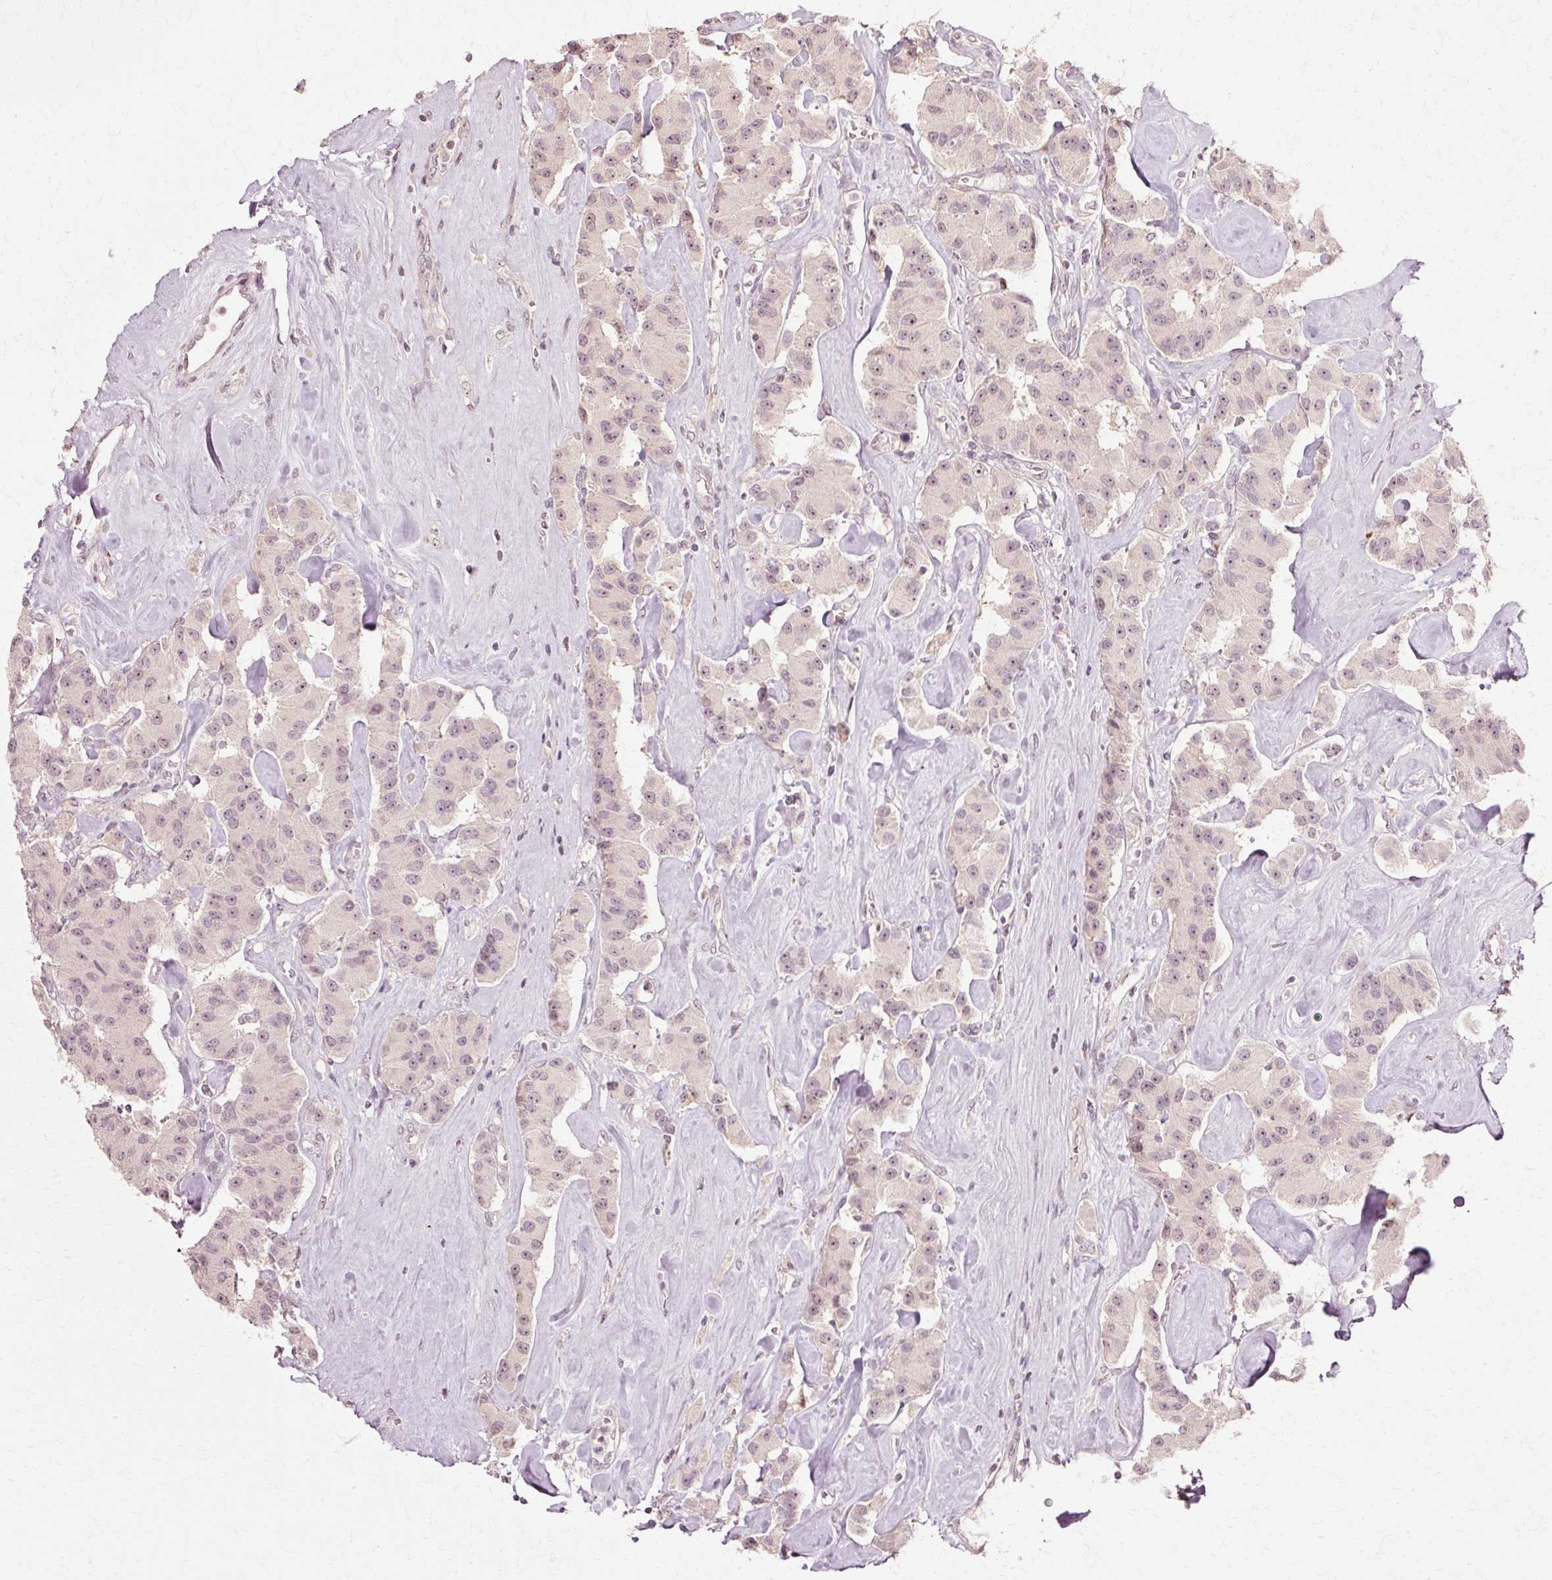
{"staining": {"intensity": "weak", "quantity": "<25%", "location": "cytoplasmic/membranous,nuclear"}, "tissue": "carcinoid", "cell_type": "Tumor cells", "image_type": "cancer", "snomed": [{"axis": "morphology", "description": "Carcinoid, malignant, NOS"}, {"axis": "topography", "description": "Pancreas"}], "caption": "A micrograph of carcinoid stained for a protein demonstrates no brown staining in tumor cells.", "gene": "RGPD5", "patient": {"sex": "male", "age": 41}}